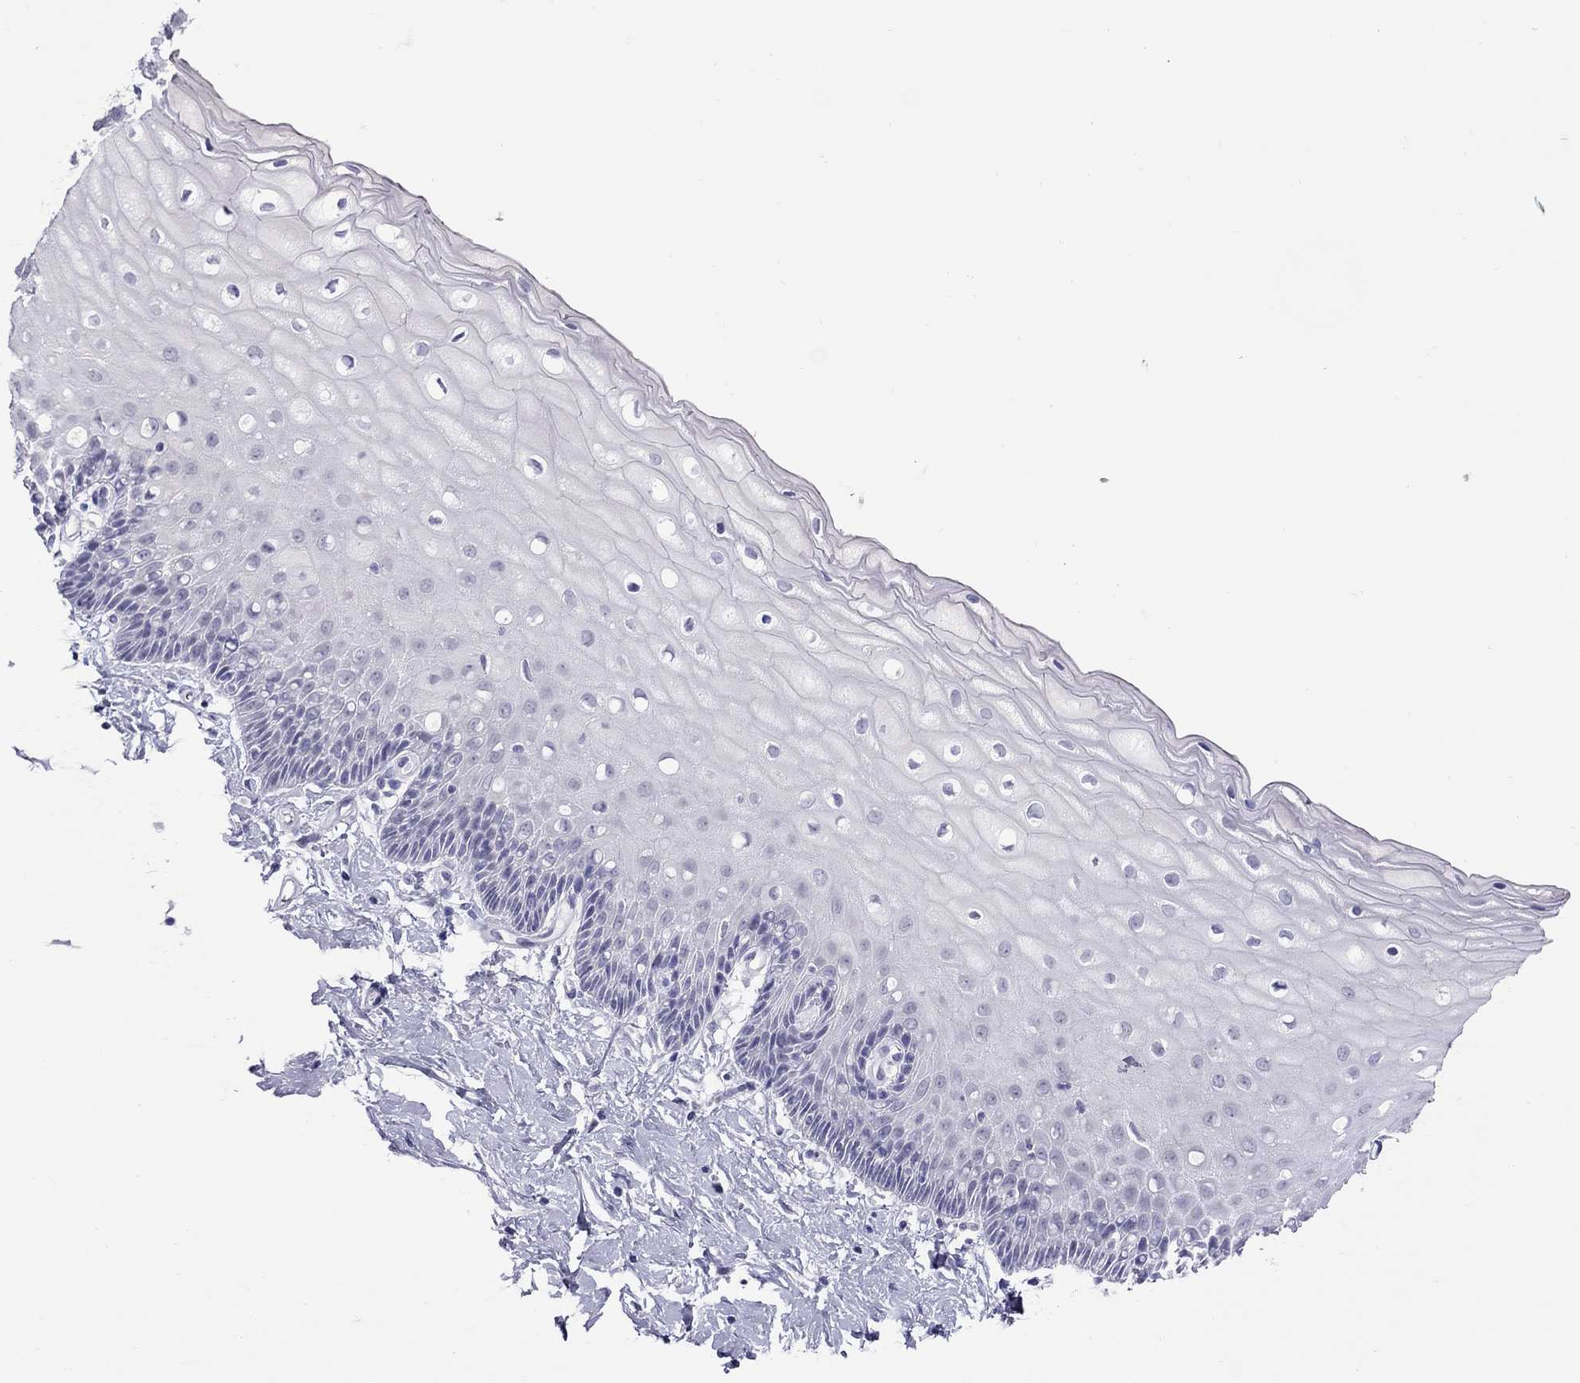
{"staining": {"intensity": "negative", "quantity": "none", "location": "none"}, "tissue": "cervix", "cell_type": "Squamous epithelial cells", "image_type": "normal", "snomed": [{"axis": "morphology", "description": "Normal tissue, NOS"}, {"axis": "topography", "description": "Cervix"}], "caption": "Protein analysis of benign cervix shows no significant expression in squamous epithelial cells. (Immunohistochemistry, brightfield microscopy, high magnification).", "gene": "CHRNB3", "patient": {"sex": "female", "age": 37}}